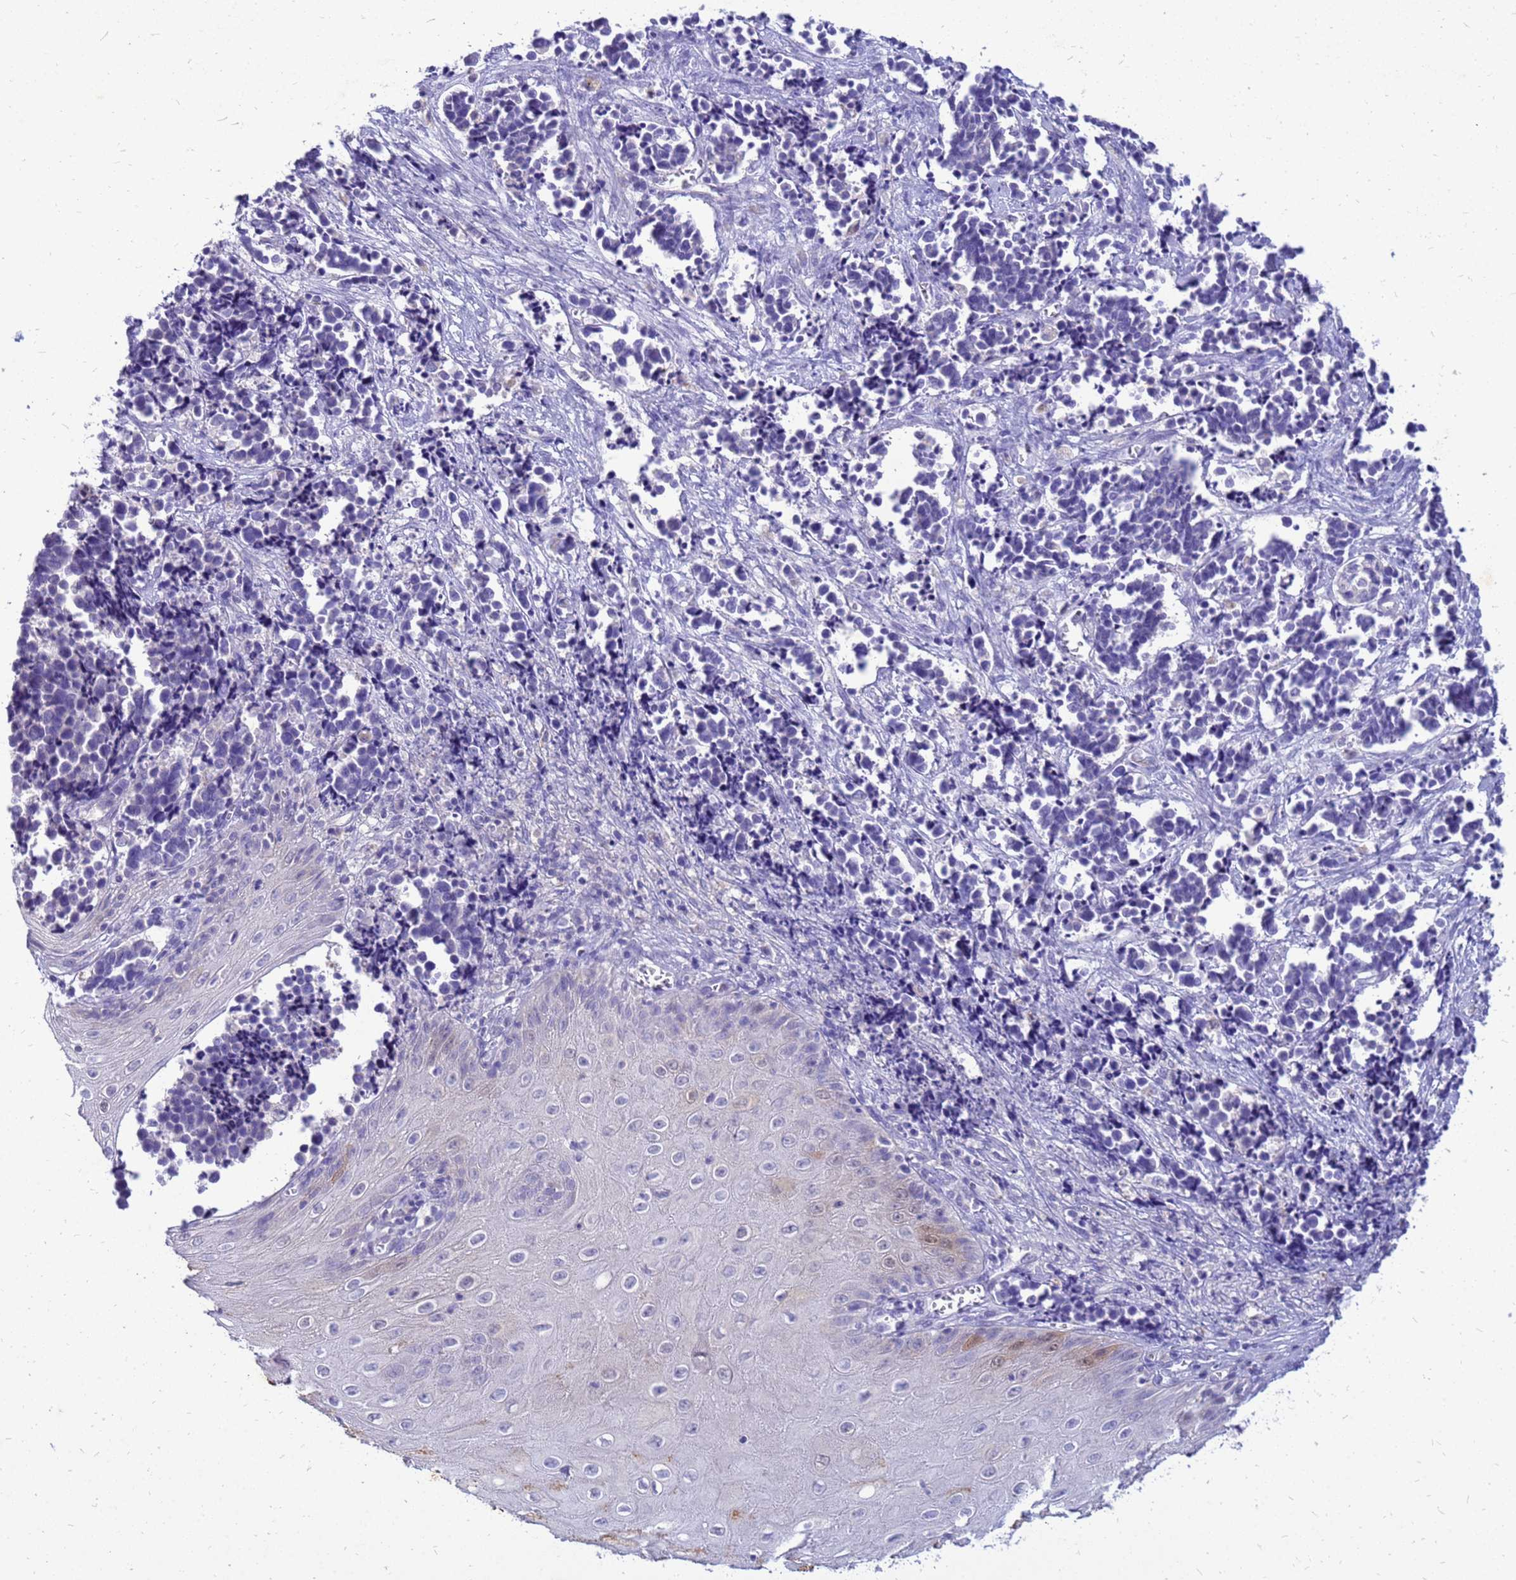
{"staining": {"intensity": "negative", "quantity": "none", "location": "none"}, "tissue": "cervical cancer", "cell_type": "Tumor cells", "image_type": "cancer", "snomed": [{"axis": "morphology", "description": "Normal tissue, NOS"}, {"axis": "morphology", "description": "Squamous cell carcinoma, NOS"}, {"axis": "topography", "description": "Cervix"}], "caption": "There is no significant positivity in tumor cells of squamous cell carcinoma (cervical).", "gene": "AKR1C1", "patient": {"sex": "female", "age": 35}}